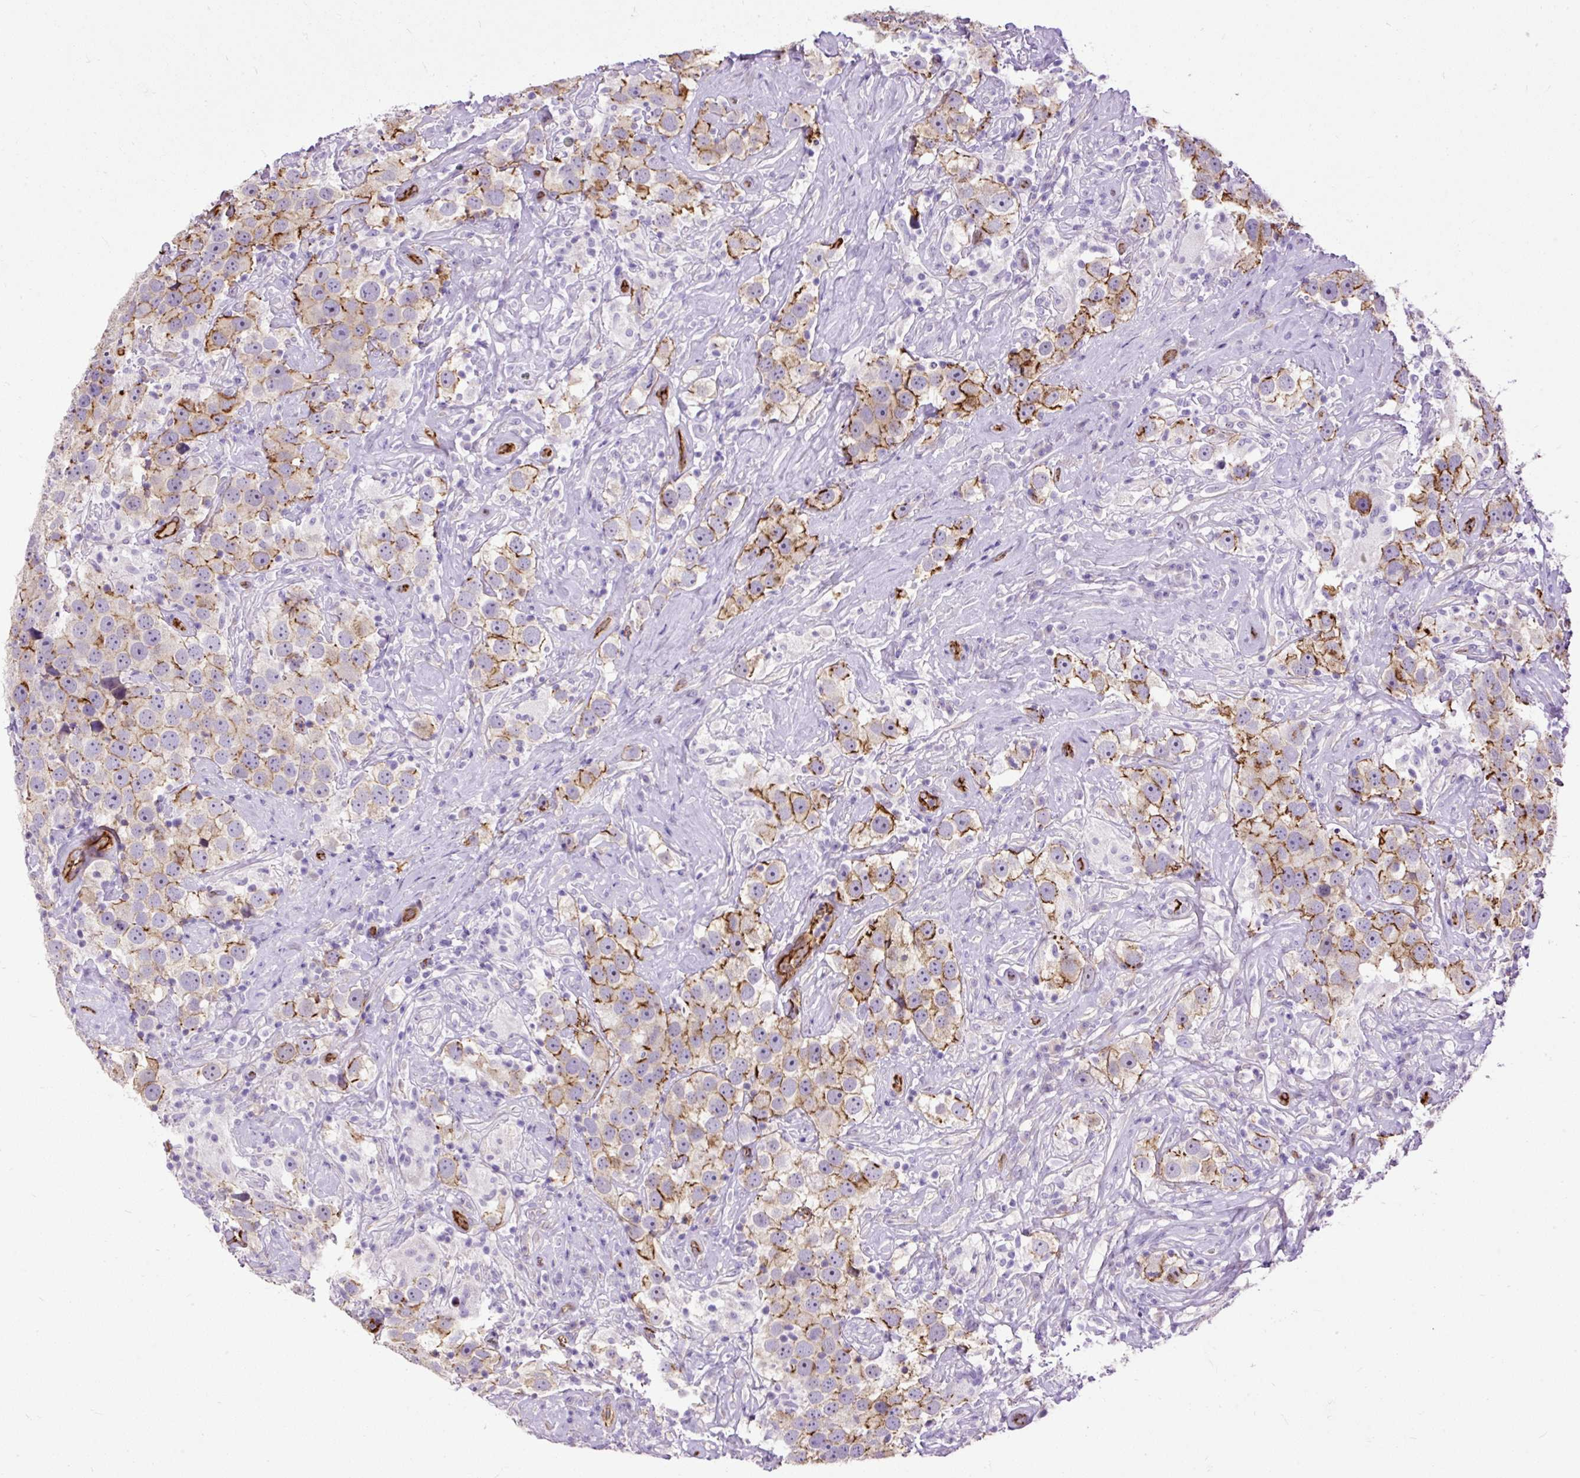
{"staining": {"intensity": "strong", "quantity": "25%-75%", "location": "cytoplasmic/membranous"}, "tissue": "testis cancer", "cell_type": "Tumor cells", "image_type": "cancer", "snomed": [{"axis": "morphology", "description": "Seminoma, NOS"}, {"axis": "topography", "description": "Testis"}], "caption": "IHC of human testis seminoma reveals high levels of strong cytoplasmic/membranous staining in about 25%-75% of tumor cells. Immunohistochemistry (ihc) stains the protein in brown and the nuclei are stained blue.", "gene": "MAGEB16", "patient": {"sex": "male", "age": 49}}